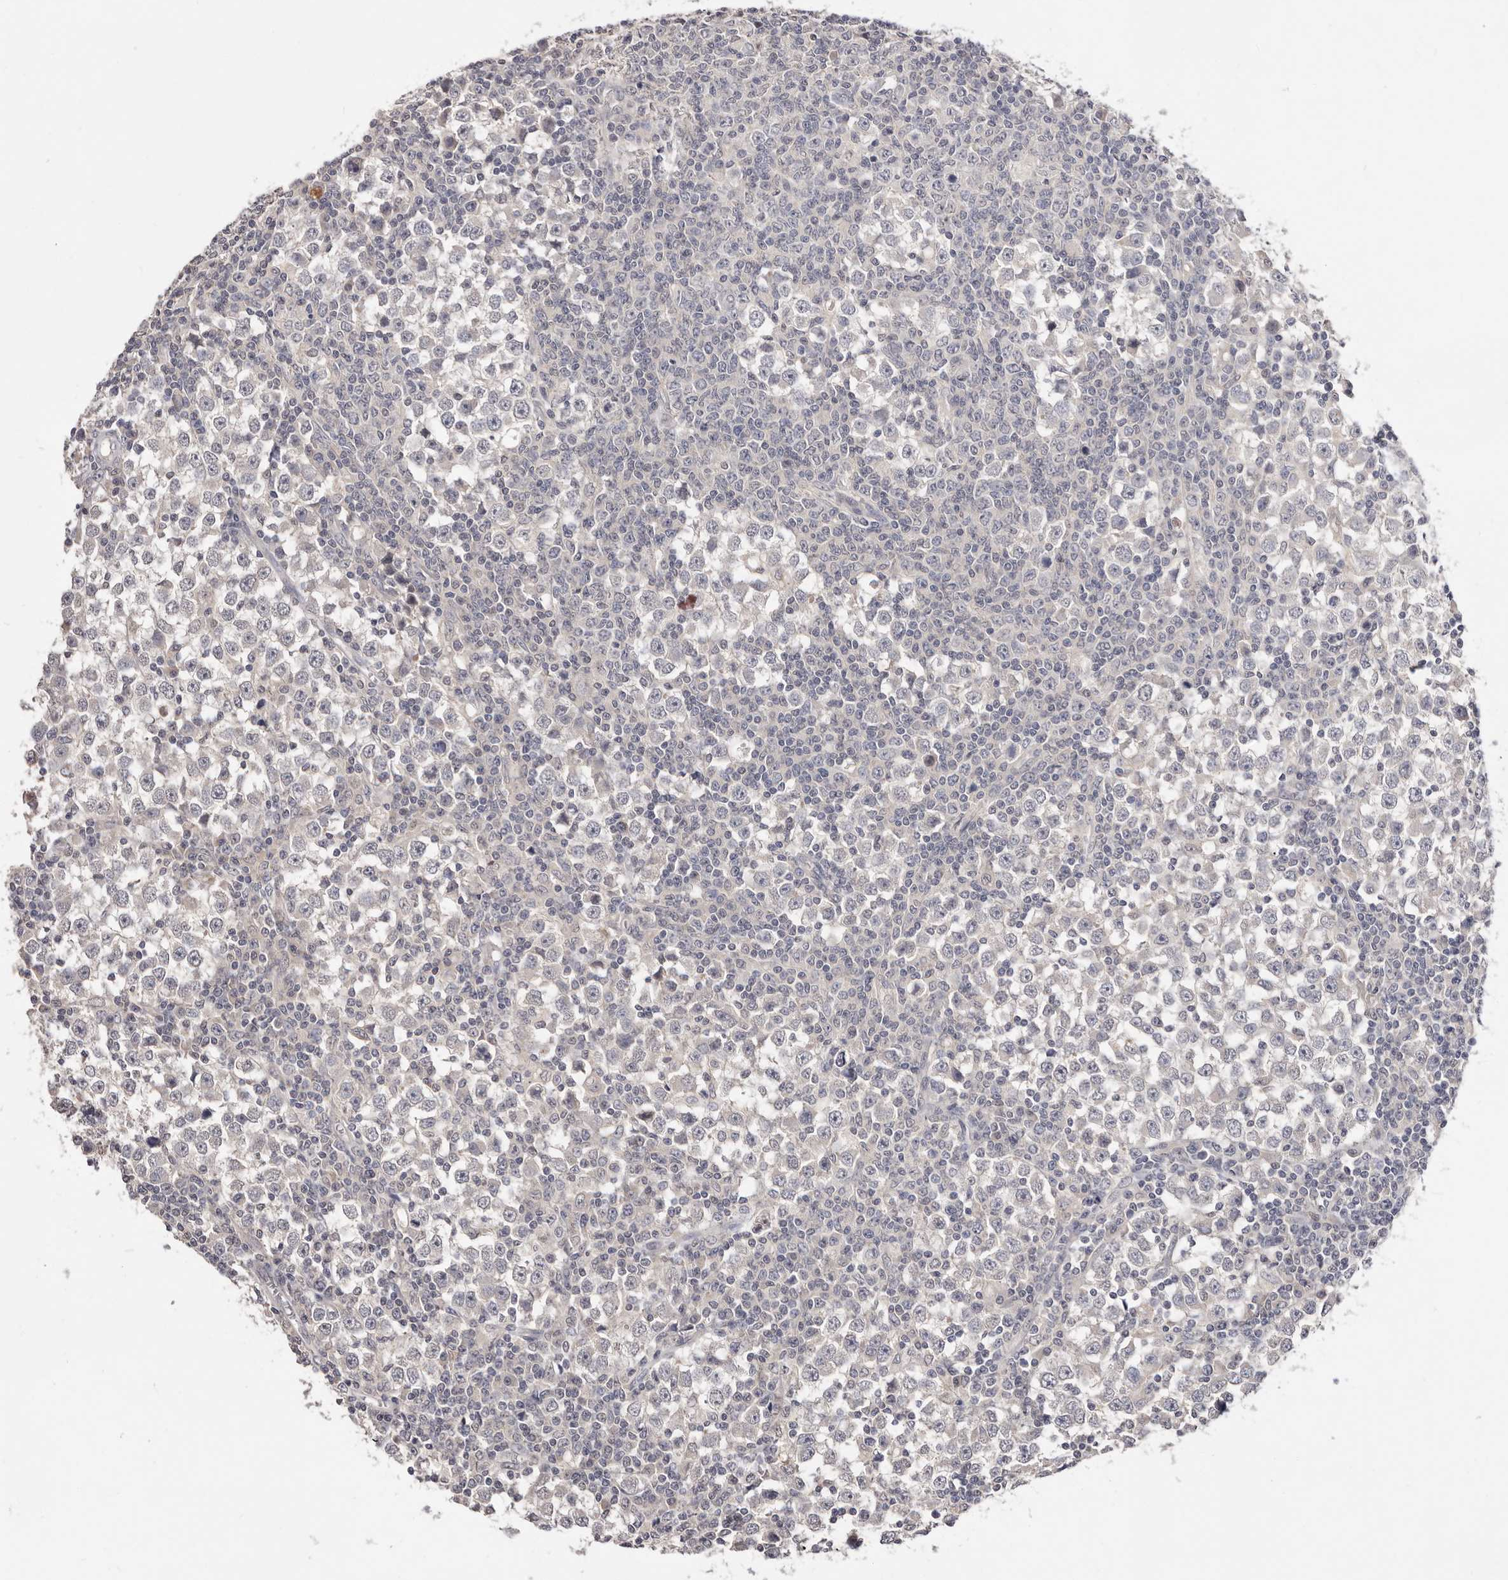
{"staining": {"intensity": "negative", "quantity": "none", "location": "none"}, "tissue": "testis cancer", "cell_type": "Tumor cells", "image_type": "cancer", "snomed": [{"axis": "morphology", "description": "Seminoma, NOS"}, {"axis": "topography", "description": "Testis"}], "caption": "The histopathology image demonstrates no staining of tumor cells in testis cancer.", "gene": "DOP1A", "patient": {"sex": "male", "age": 65}}